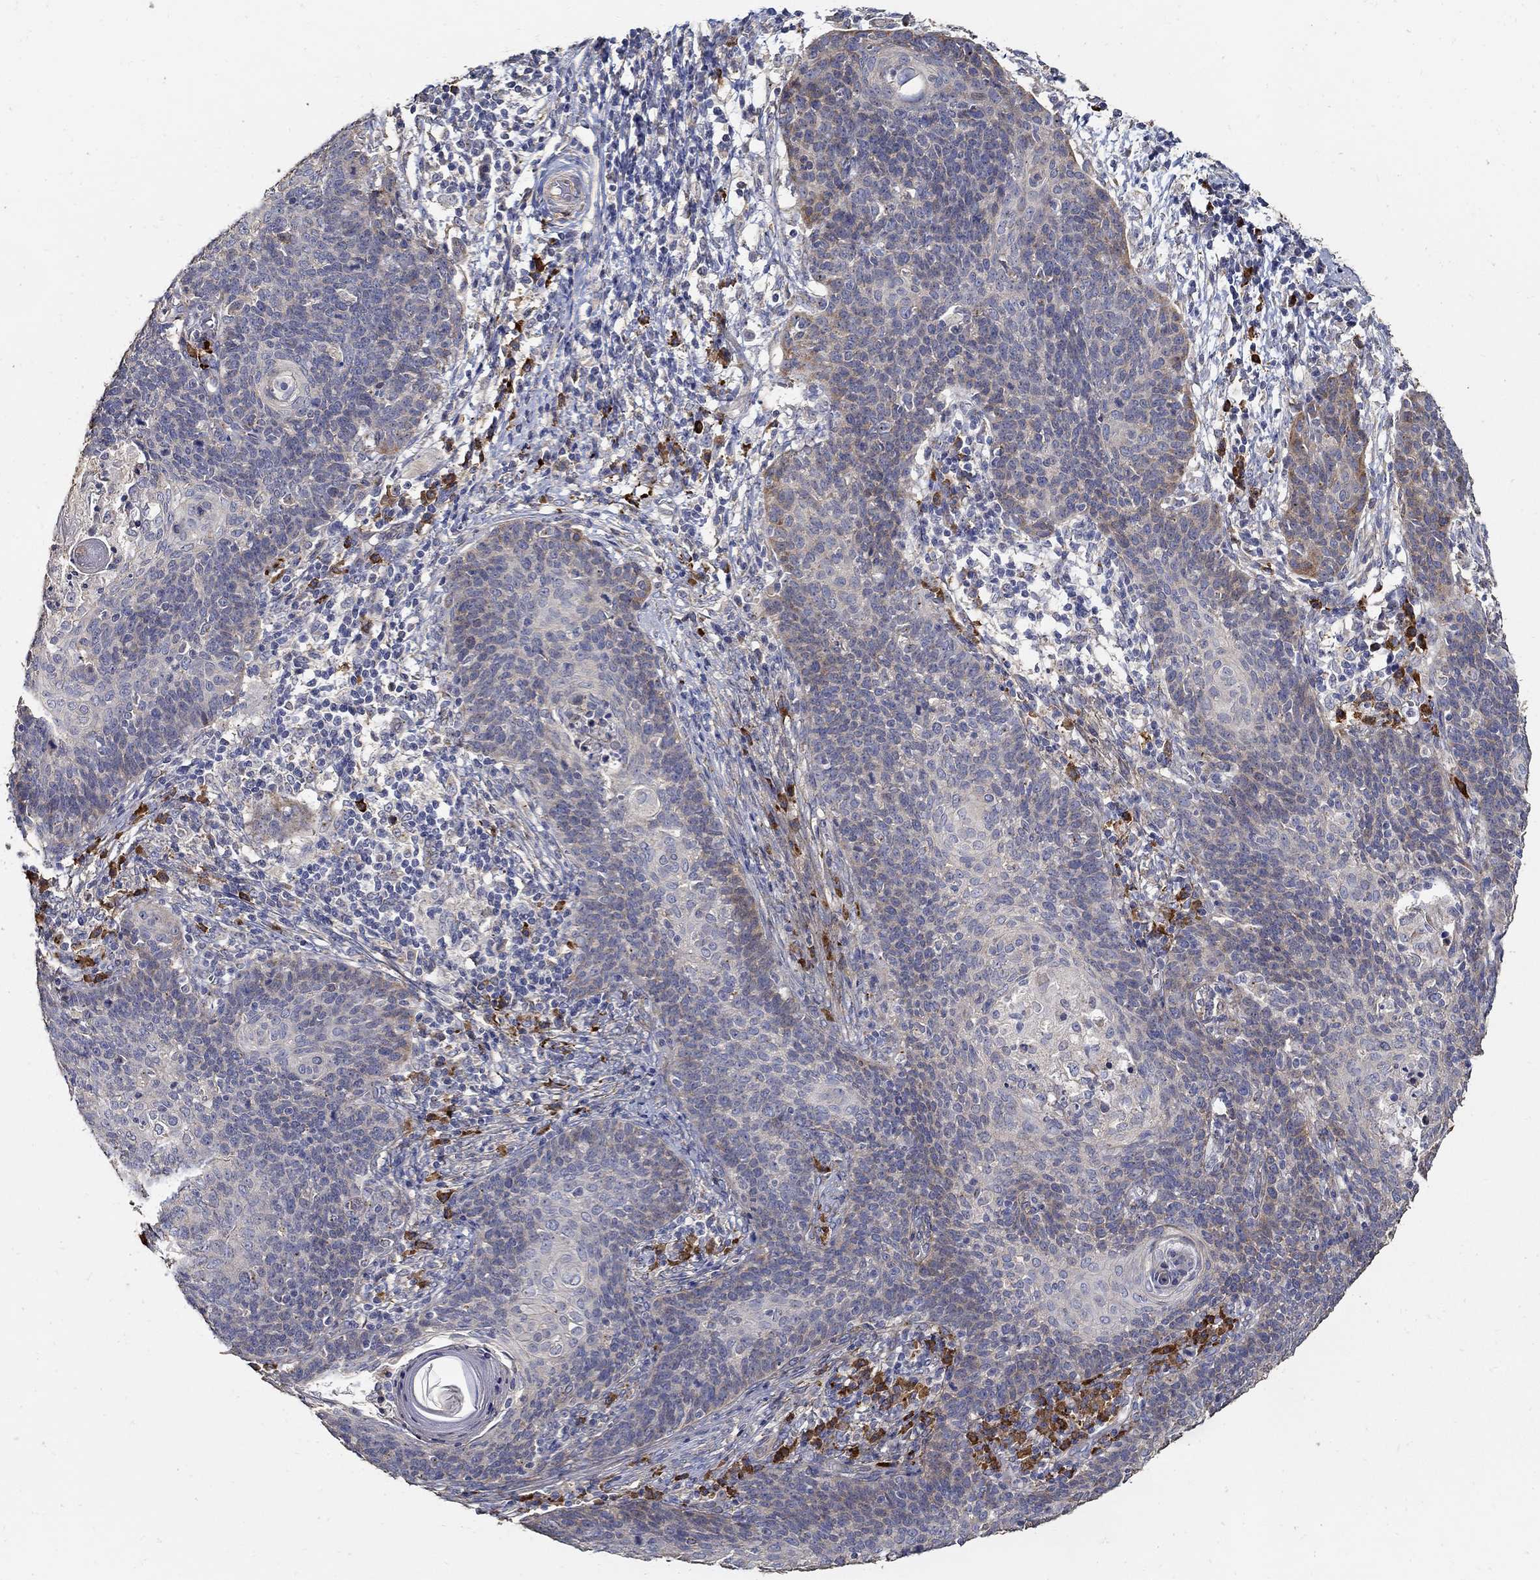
{"staining": {"intensity": "negative", "quantity": "none", "location": "none"}, "tissue": "cervical cancer", "cell_type": "Tumor cells", "image_type": "cancer", "snomed": [{"axis": "morphology", "description": "Squamous cell carcinoma, NOS"}, {"axis": "topography", "description": "Cervix"}], "caption": "Cervical squamous cell carcinoma stained for a protein using immunohistochemistry reveals no staining tumor cells.", "gene": "EMILIN3", "patient": {"sex": "female", "age": 39}}